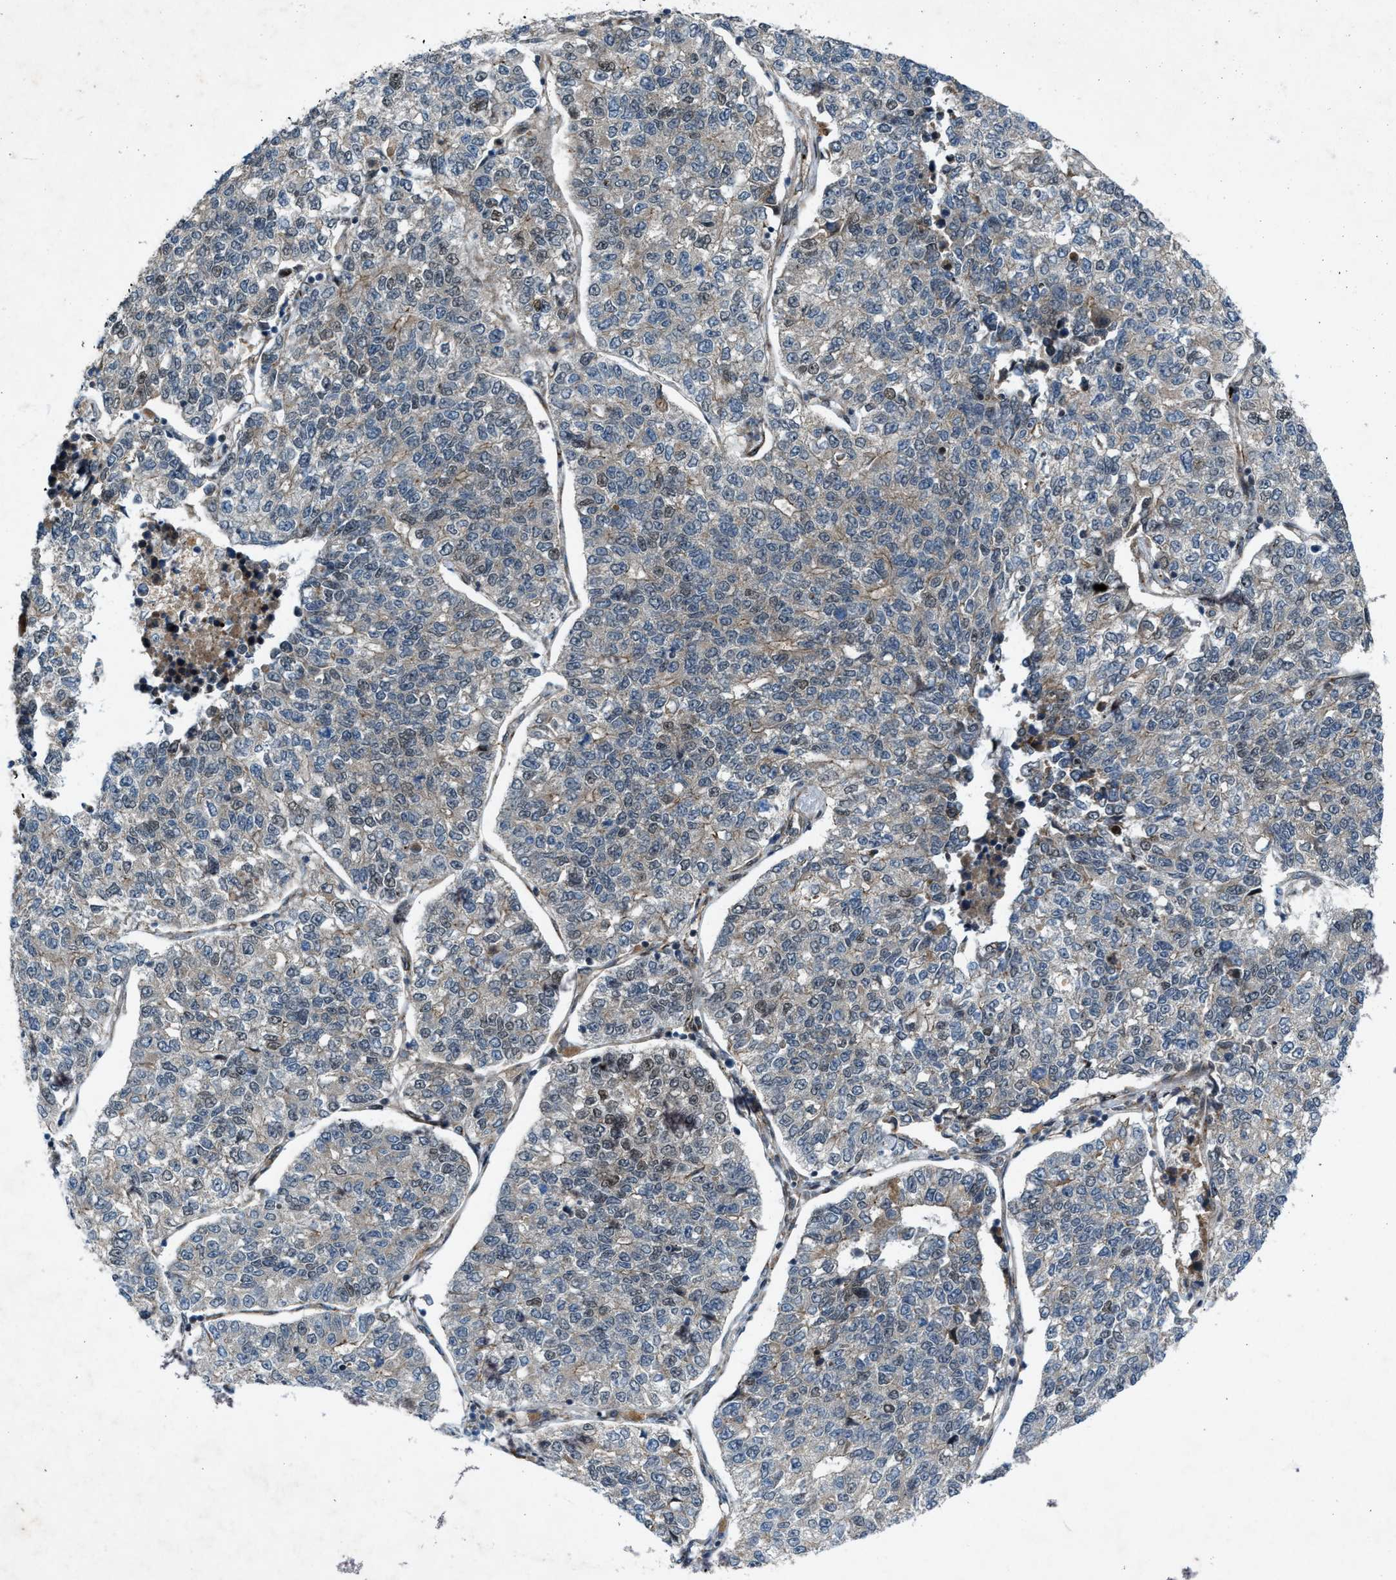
{"staining": {"intensity": "weak", "quantity": "<25%", "location": "cytoplasmic/membranous"}, "tissue": "lung cancer", "cell_type": "Tumor cells", "image_type": "cancer", "snomed": [{"axis": "morphology", "description": "Adenocarcinoma, NOS"}, {"axis": "topography", "description": "Lung"}], "caption": "Immunohistochemical staining of human lung adenocarcinoma shows no significant staining in tumor cells.", "gene": "URGCP", "patient": {"sex": "male", "age": 49}}